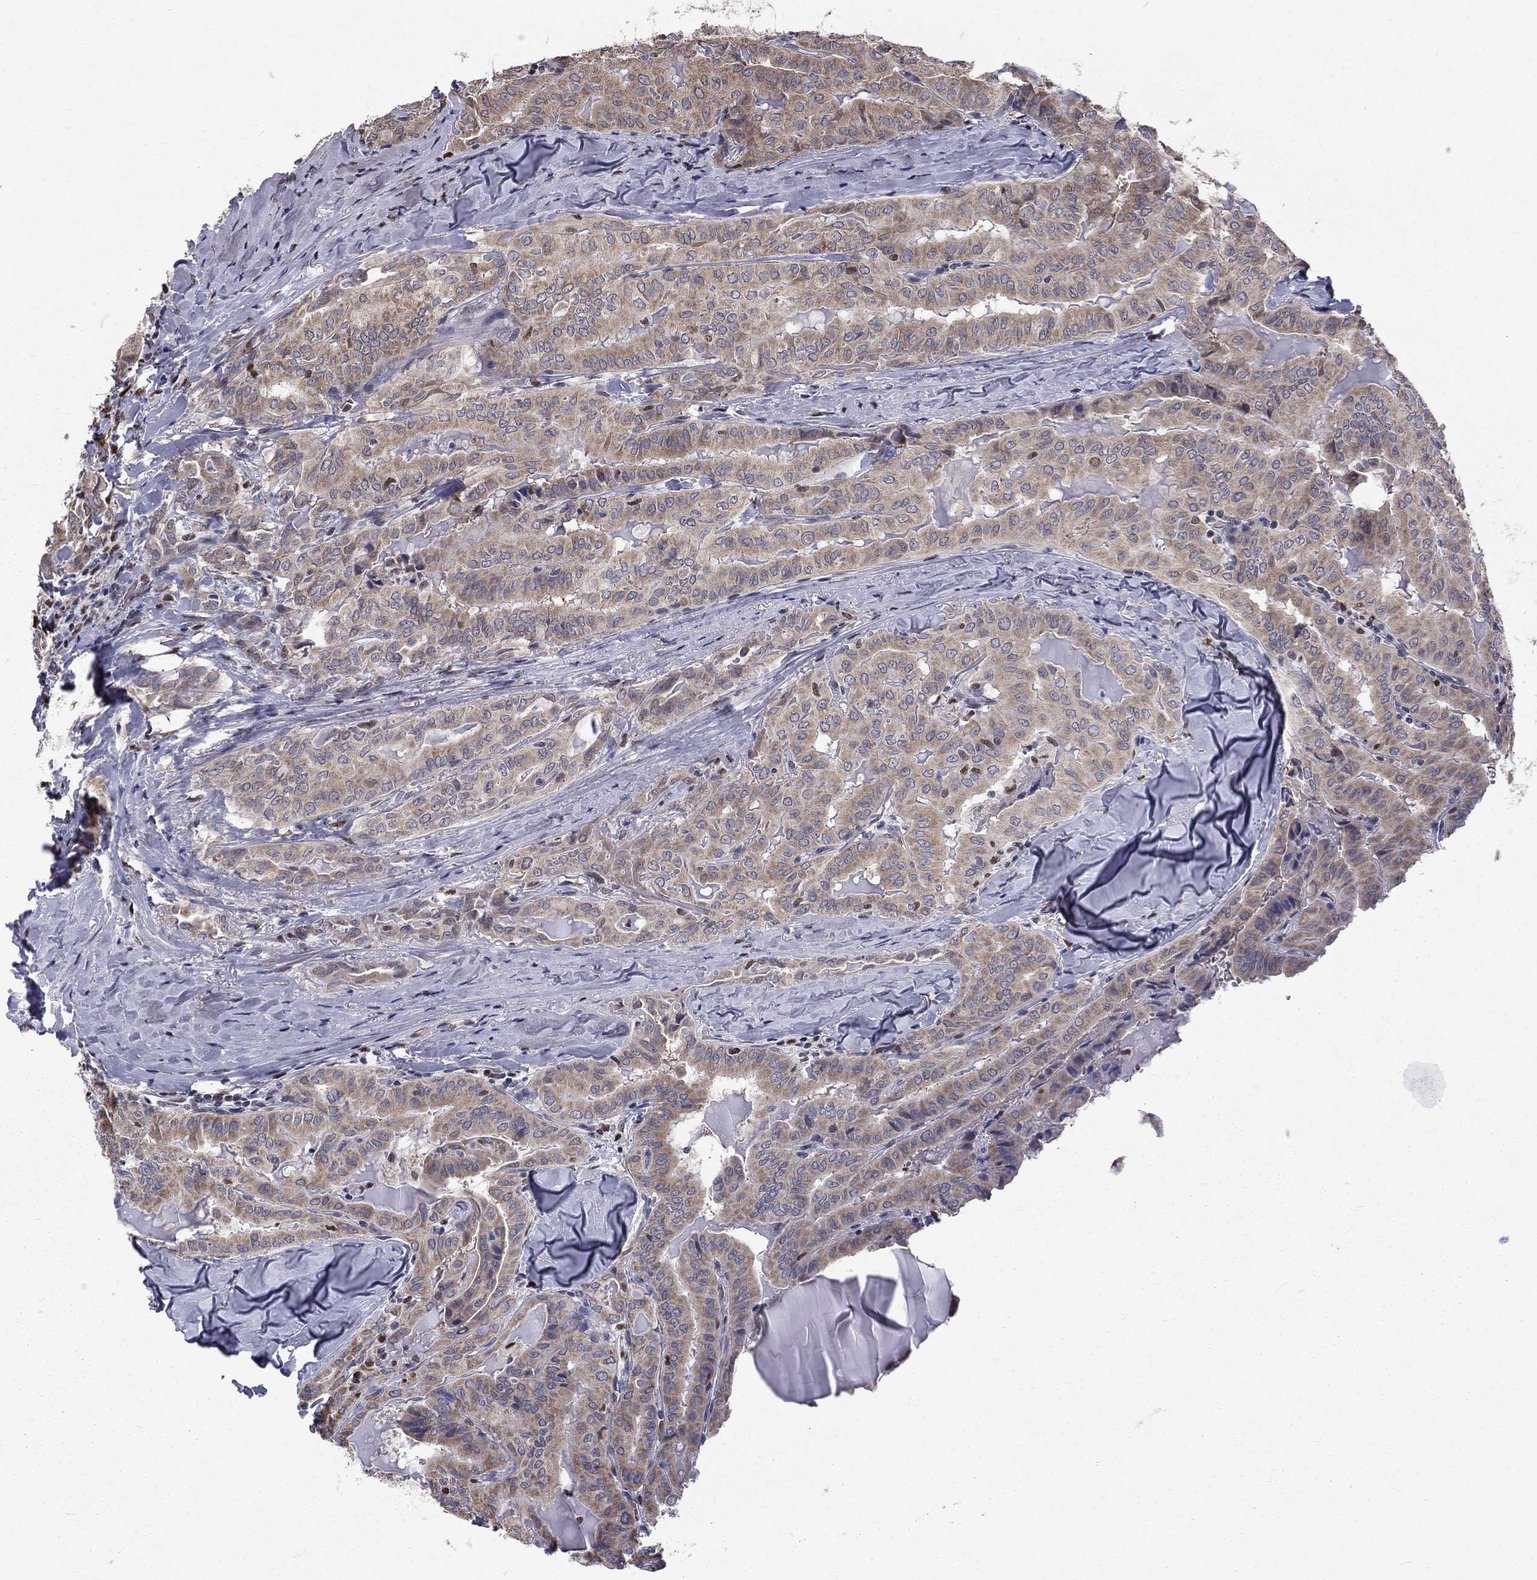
{"staining": {"intensity": "weak", "quantity": "25%-75%", "location": "cytoplasmic/membranous"}, "tissue": "thyroid cancer", "cell_type": "Tumor cells", "image_type": "cancer", "snomed": [{"axis": "morphology", "description": "Papillary adenocarcinoma, NOS"}, {"axis": "topography", "description": "Thyroid gland"}], "caption": "About 25%-75% of tumor cells in human thyroid cancer (papillary adenocarcinoma) exhibit weak cytoplasmic/membranous protein positivity as visualized by brown immunohistochemical staining.", "gene": "HSPB2", "patient": {"sex": "female", "age": 68}}